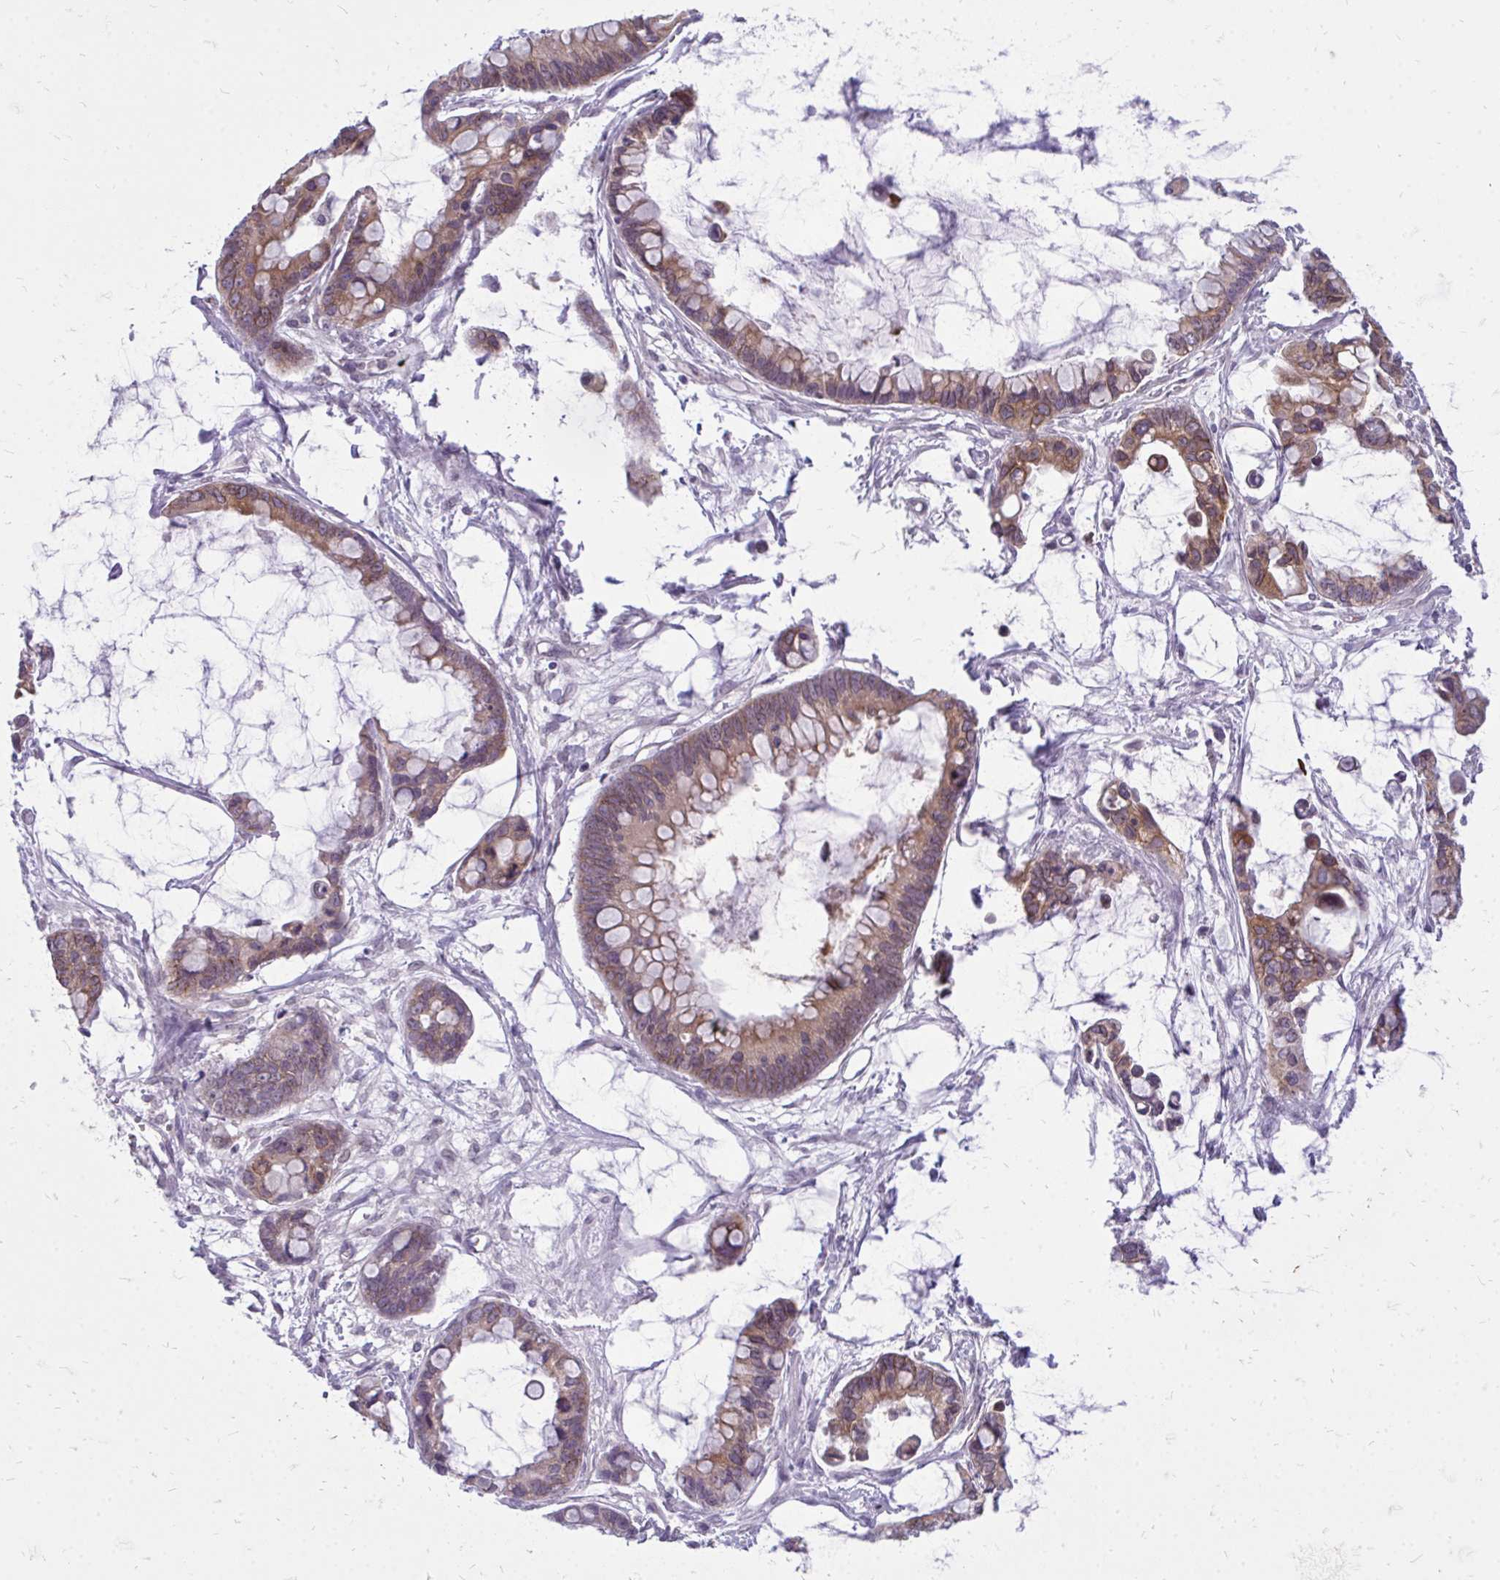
{"staining": {"intensity": "moderate", "quantity": "25%-75%", "location": "cytoplasmic/membranous"}, "tissue": "ovarian cancer", "cell_type": "Tumor cells", "image_type": "cancer", "snomed": [{"axis": "morphology", "description": "Cystadenocarcinoma, mucinous, NOS"}, {"axis": "topography", "description": "Ovary"}], "caption": "Immunohistochemistry histopathology image of neoplastic tissue: human ovarian cancer stained using immunohistochemistry (IHC) reveals medium levels of moderate protein expression localized specifically in the cytoplasmic/membranous of tumor cells, appearing as a cytoplasmic/membranous brown color.", "gene": "ACSL5", "patient": {"sex": "female", "age": 63}}